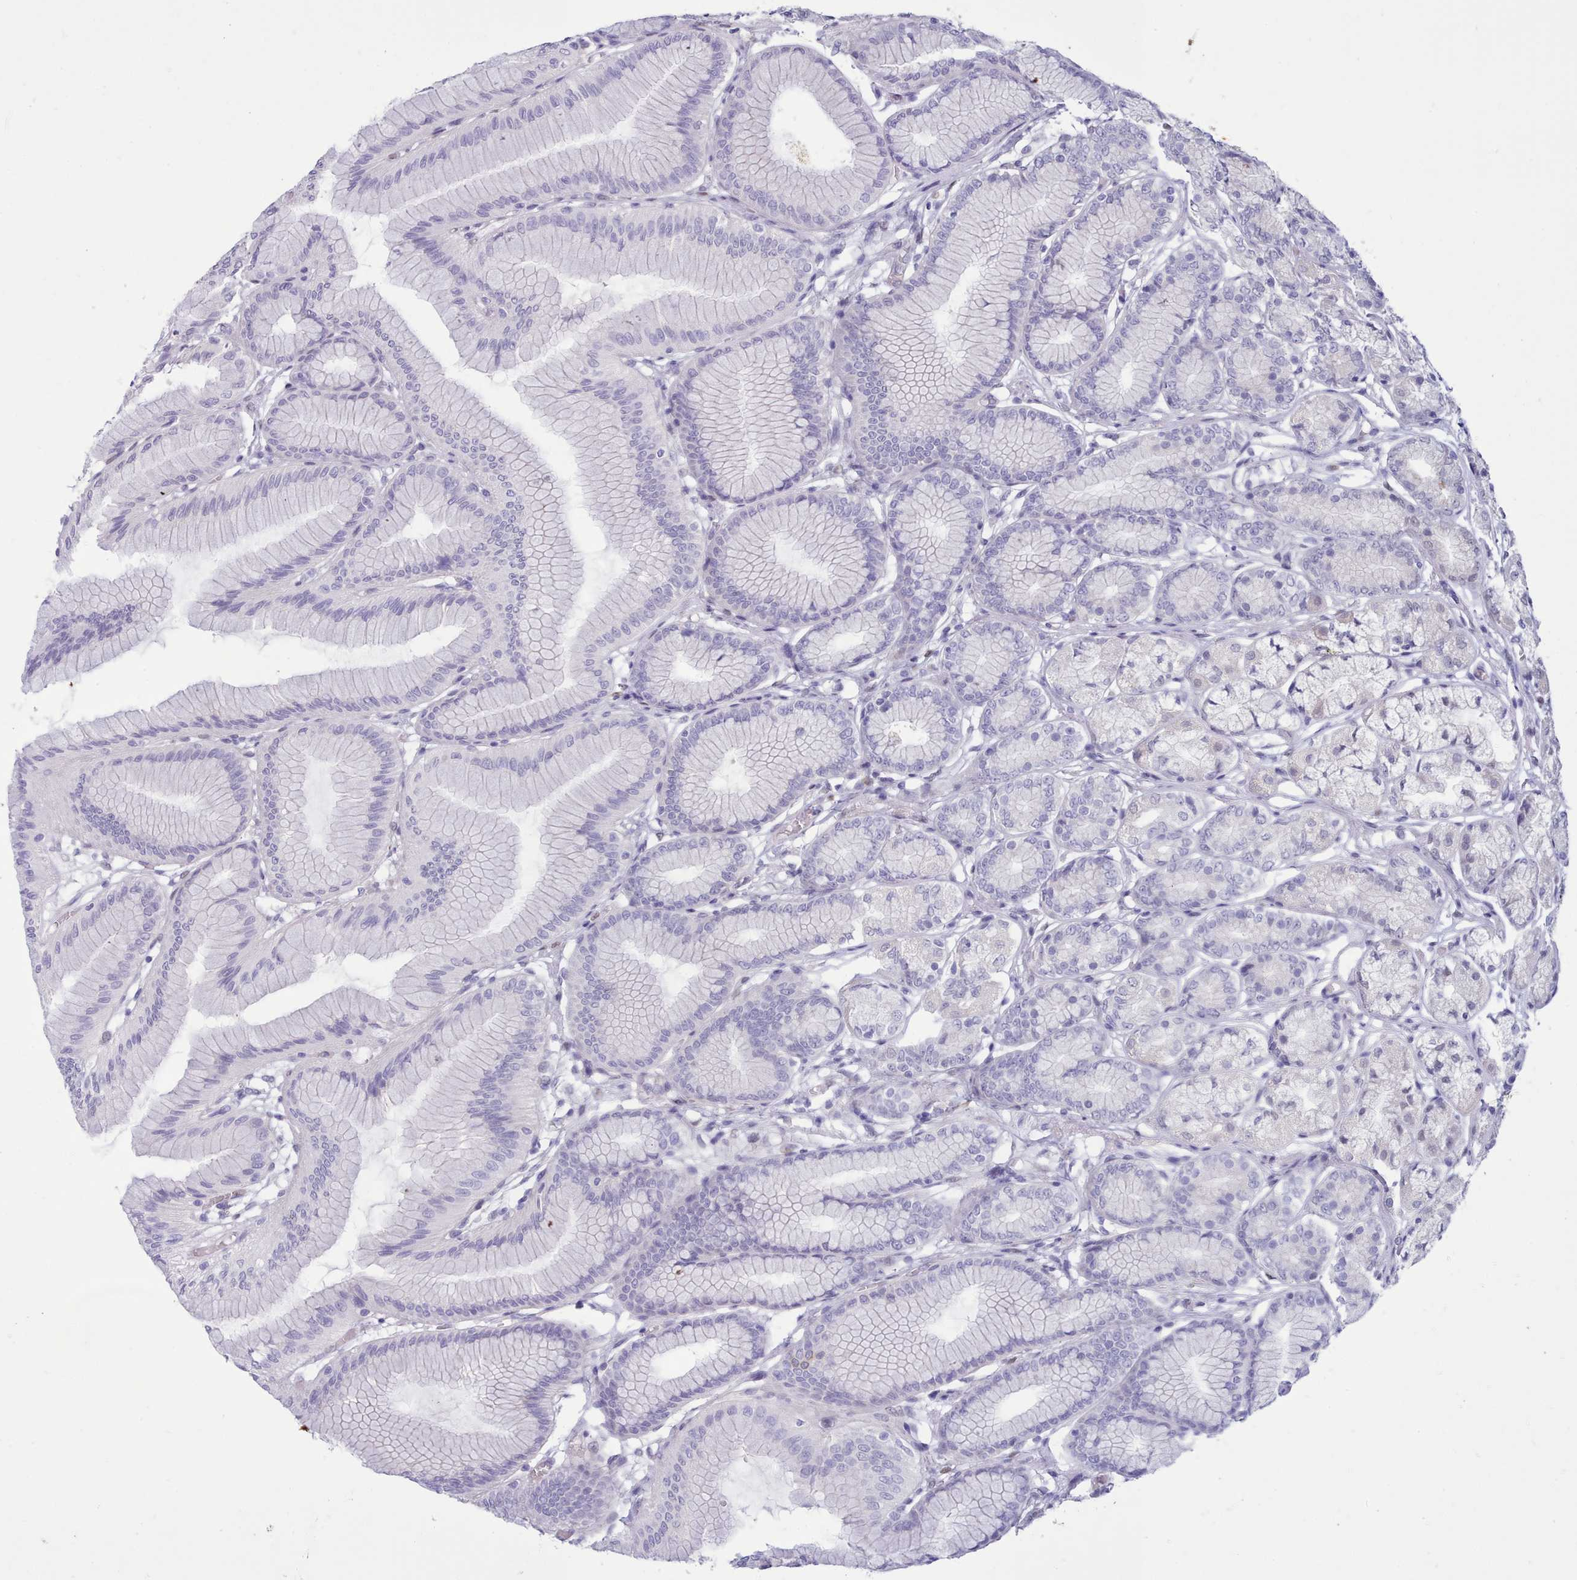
{"staining": {"intensity": "negative", "quantity": "none", "location": "none"}, "tissue": "stomach", "cell_type": "Glandular cells", "image_type": "normal", "snomed": [{"axis": "morphology", "description": "Normal tissue, NOS"}, {"axis": "morphology", "description": "Adenocarcinoma, NOS"}, {"axis": "morphology", "description": "Adenocarcinoma, High grade"}, {"axis": "topography", "description": "Stomach, upper"}, {"axis": "topography", "description": "Stomach"}], "caption": "Immunohistochemistry image of benign stomach: stomach stained with DAB shows no significant protein expression in glandular cells.", "gene": "TMEM253", "patient": {"sex": "female", "age": 65}}